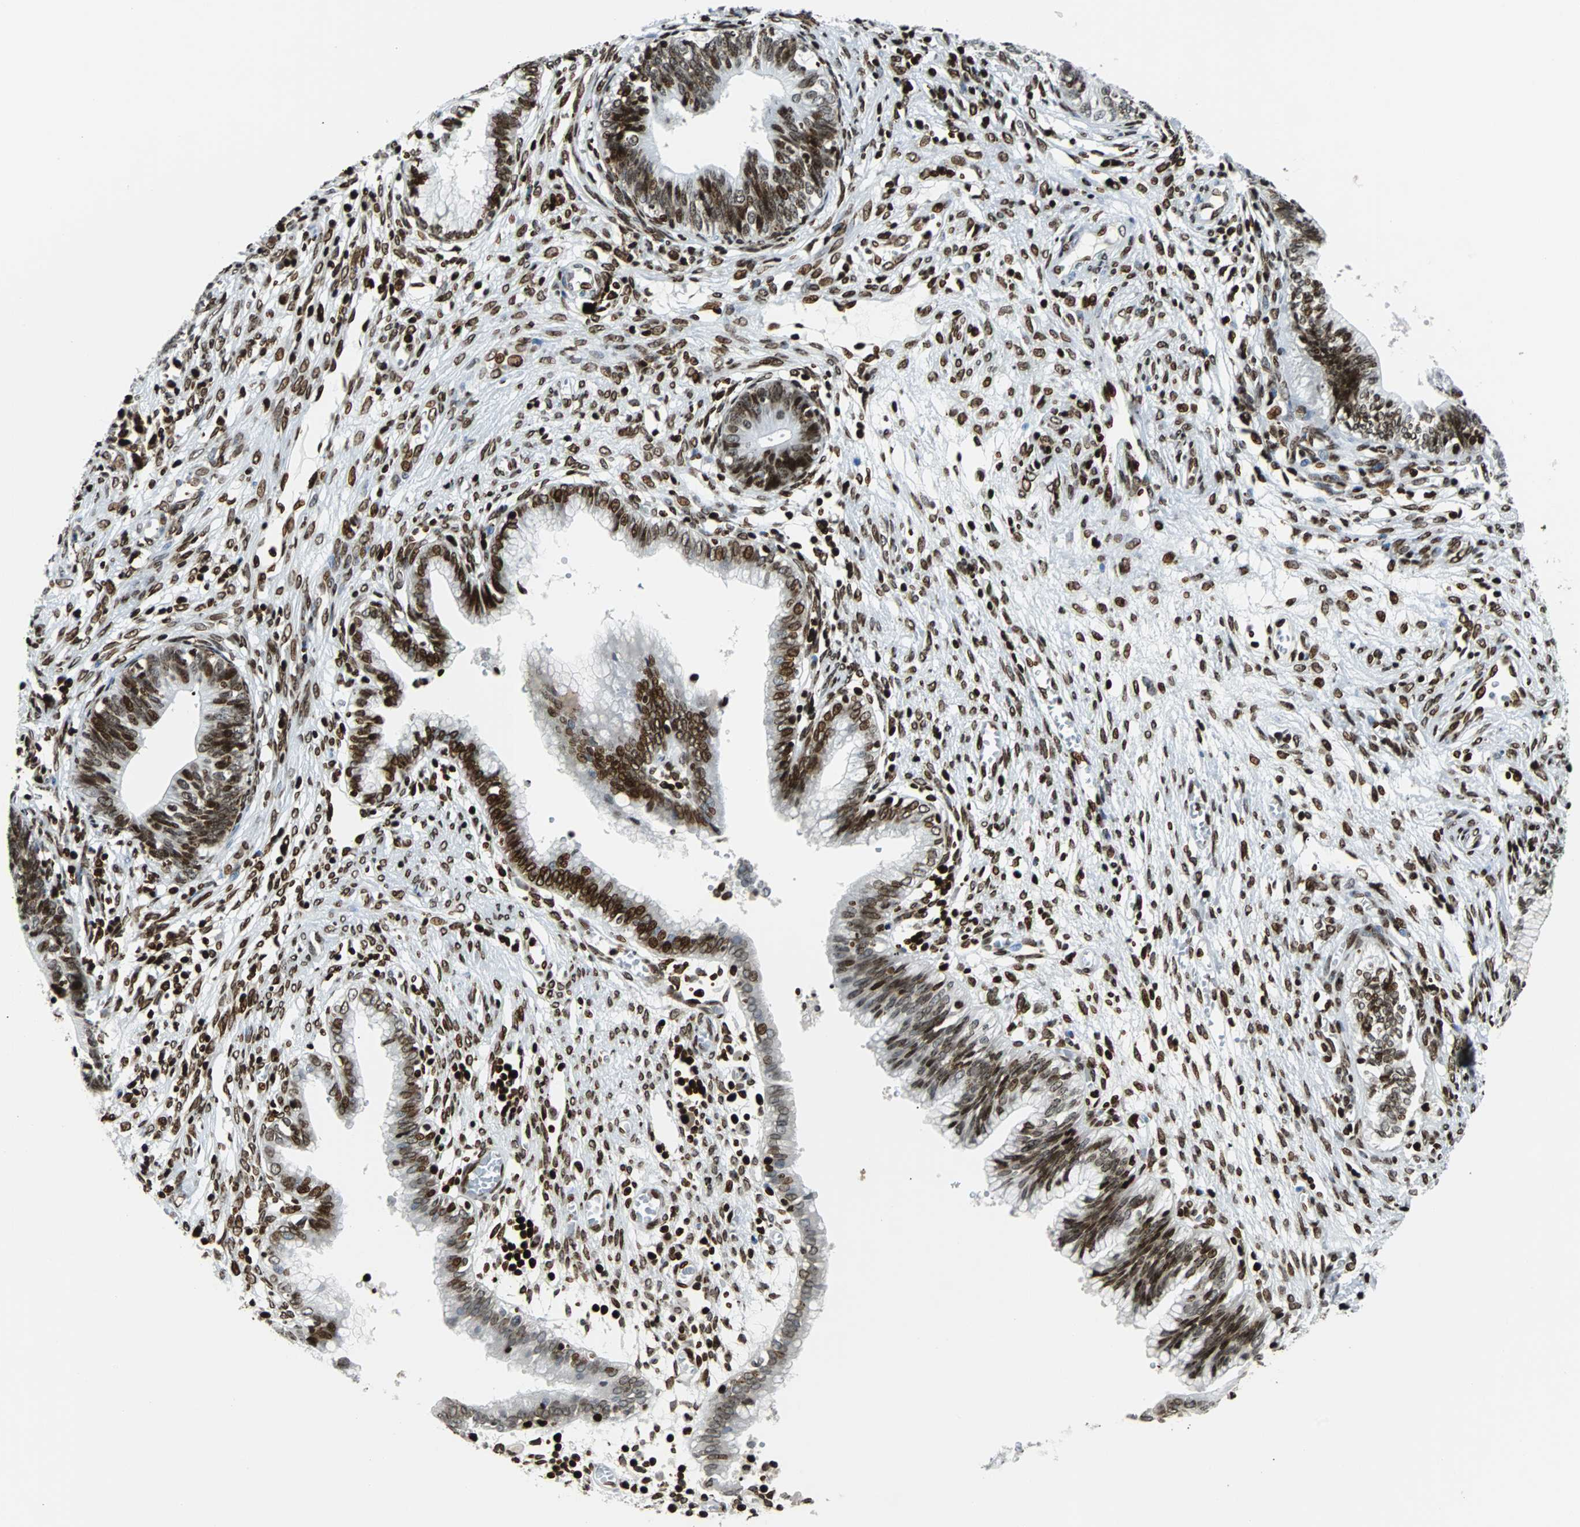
{"staining": {"intensity": "strong", "quantity": "25%-75%", "location": "nuclear"}, "tissue": "cervical cancer", "cell_type": "Tumor cells", "image_type": "cancer", "snomed": [{"axis": "morphology", "description": "Adenocarcinoma, NOS"}, {"axis": "topography", "description": "Cervix"}], "caption": "Adenocarcinoma (cervical) stained for a protein (brown) shows strong nuclear positive positivity in about 25%-75% of tumor cells.", "gene": "ZNF131", "patient": {"sex": "female", "age": 44}}